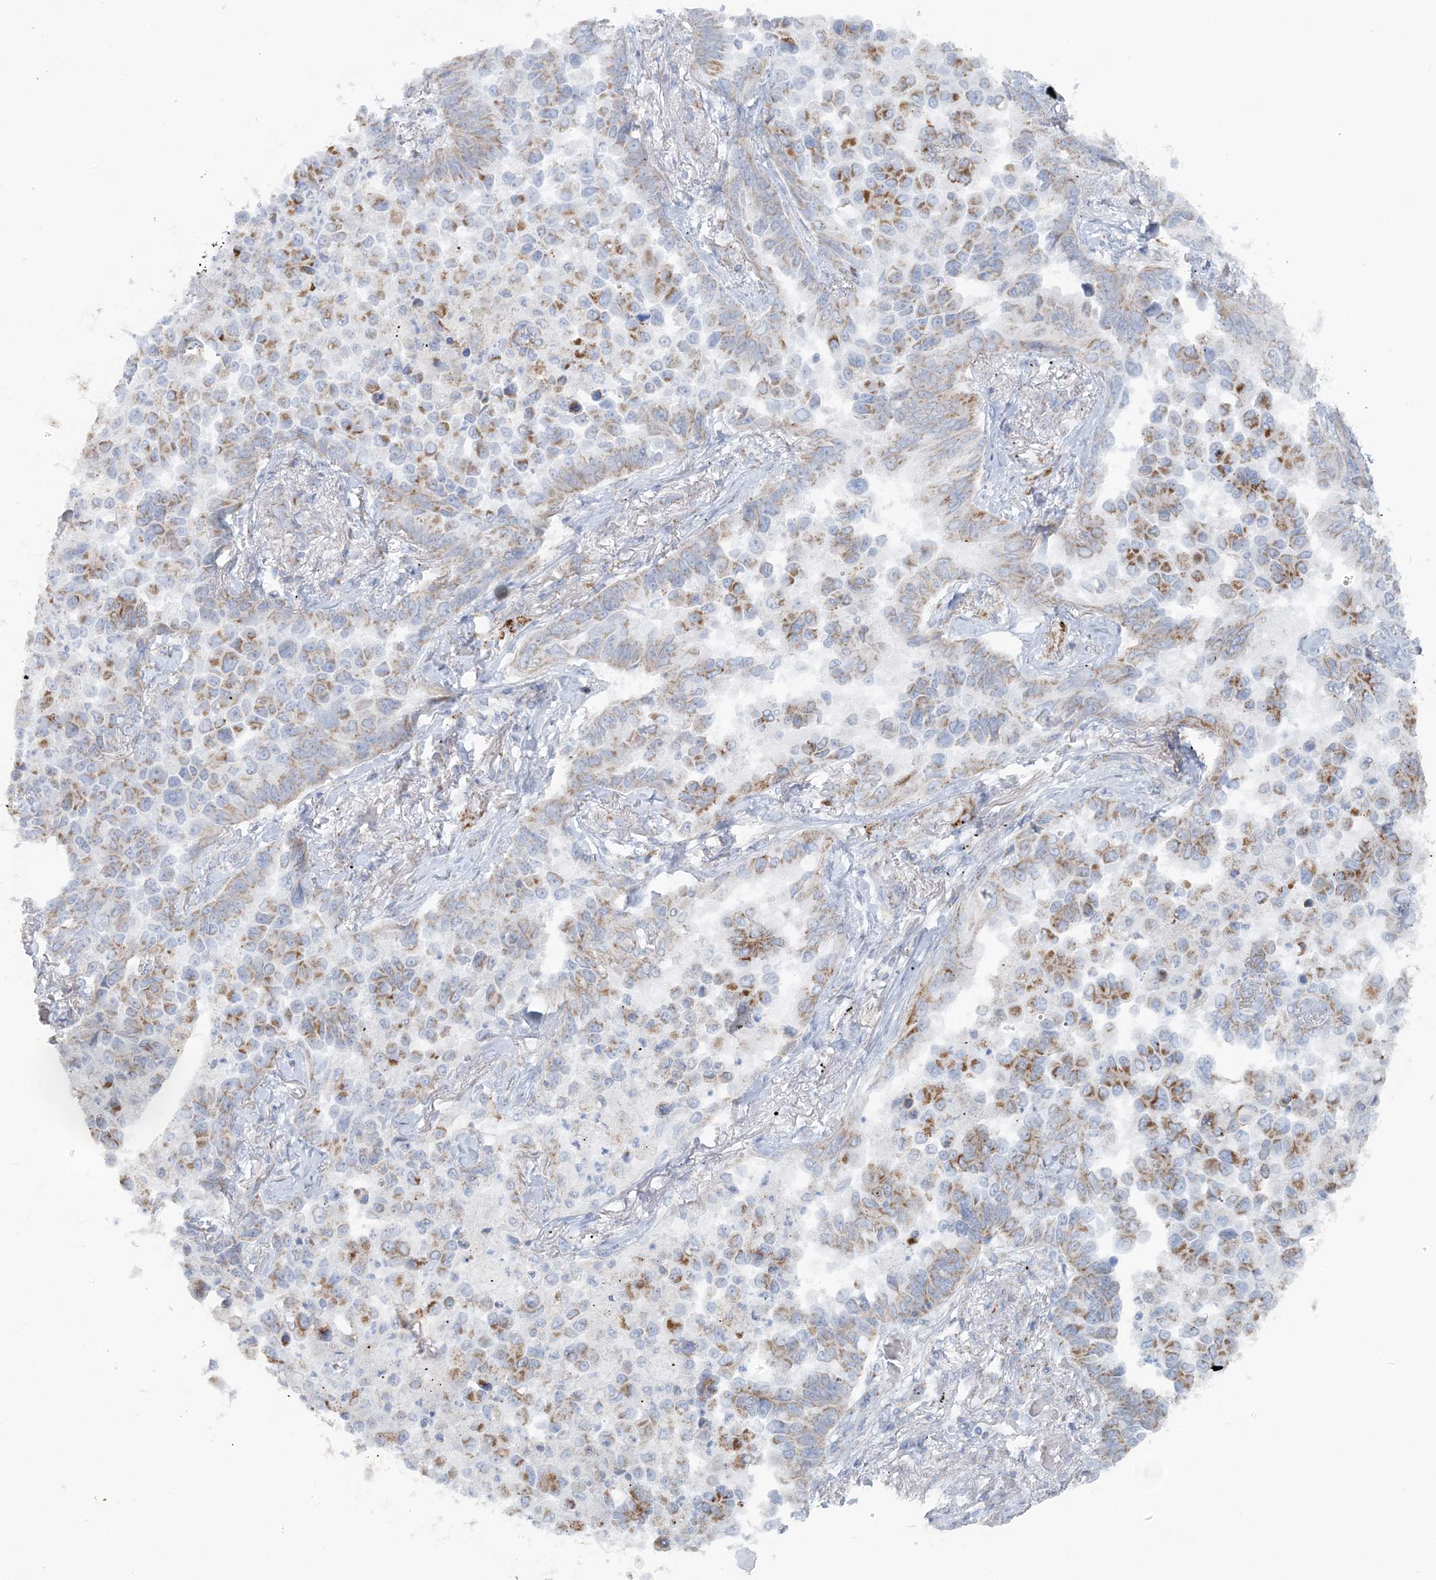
{"staining": {"intensity": "moderate", "quantity": "25%-75%", "location": "cytoplasmic/membranous"}, "tissue": "lung cancer", "cell_type": "Tumor cells", "image_type": "cancer", "snomed": [{"axis": "morphology", "description": "Adenocarcinoma, NOS"}, {"axis": "topography", "description": "Lung"}], "caption": "Protein analysis of lung cancer tissue reveals moderate cytoplasmic/membranous expression in about 25%-75% of tumor cells. (DAB IHC, brown staining for protein, blue staining for nuclei).", "gene": "PCCB", "patient": {"sex": "female", "age": 67}}